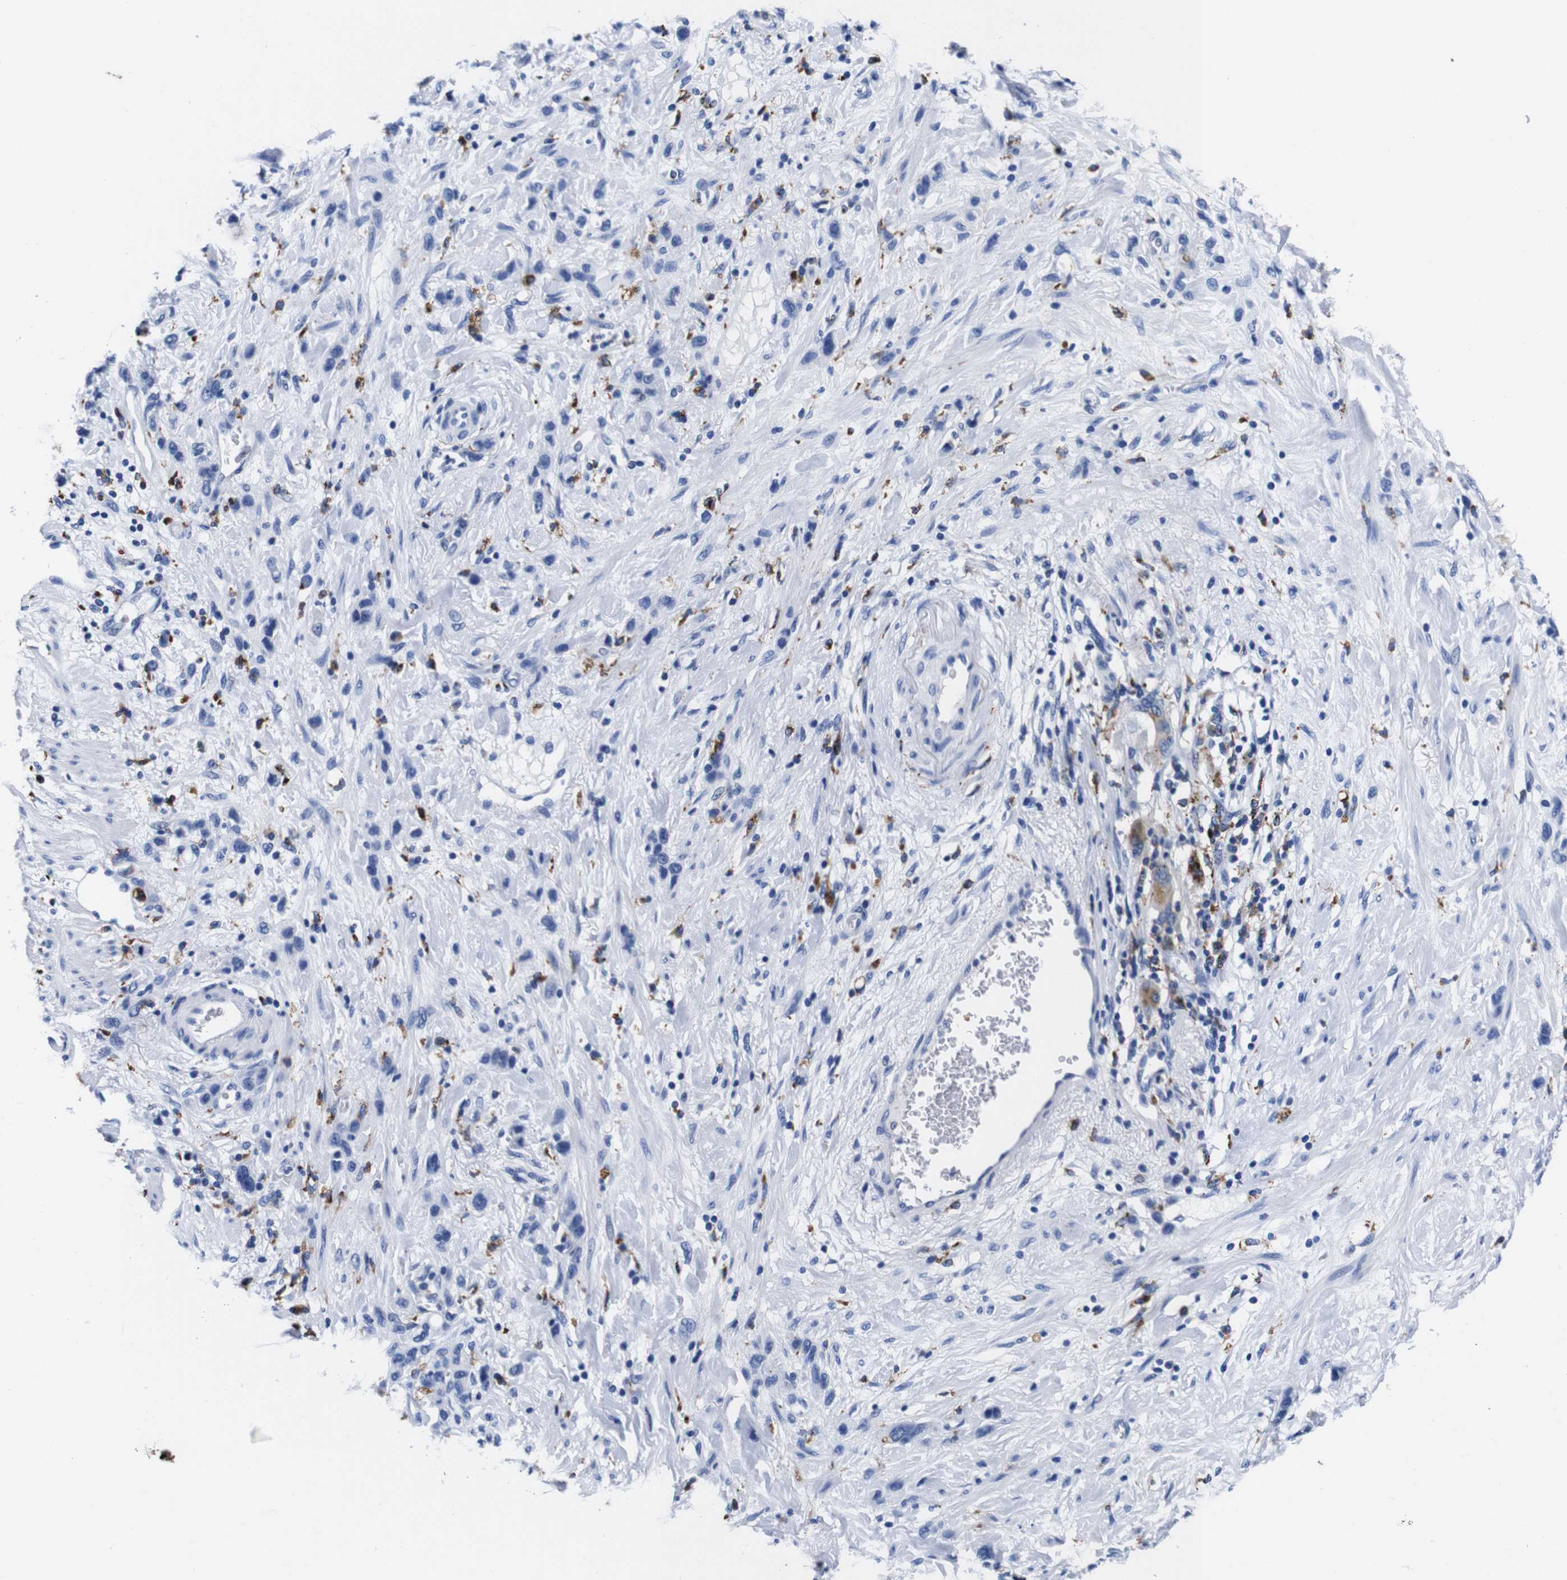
{"staining": {"intensity": "negative", "quantity": "none", "location": "none"}, "tissue": "stomach cancer", "cell_type": "Tumor cells", "image_type": "cancer", "snomed": [{"axis": "morphology", "description": "Adenocarcinoma, NOS"}, {"axis": "morphology", "description": "Adenocarcinoma, High grade"}, {"axis": "topography", "description": "Stomach, upper"}, {"axis": "topography", "description": "Stomach, lower"}], "caption": "Image shows no protein expression in tumor cells of adenocarcinoma (high-grade) (stomach) tissue.", "gene": "HLA-DMB", "patient": {"sex": "female", "age": 65}}